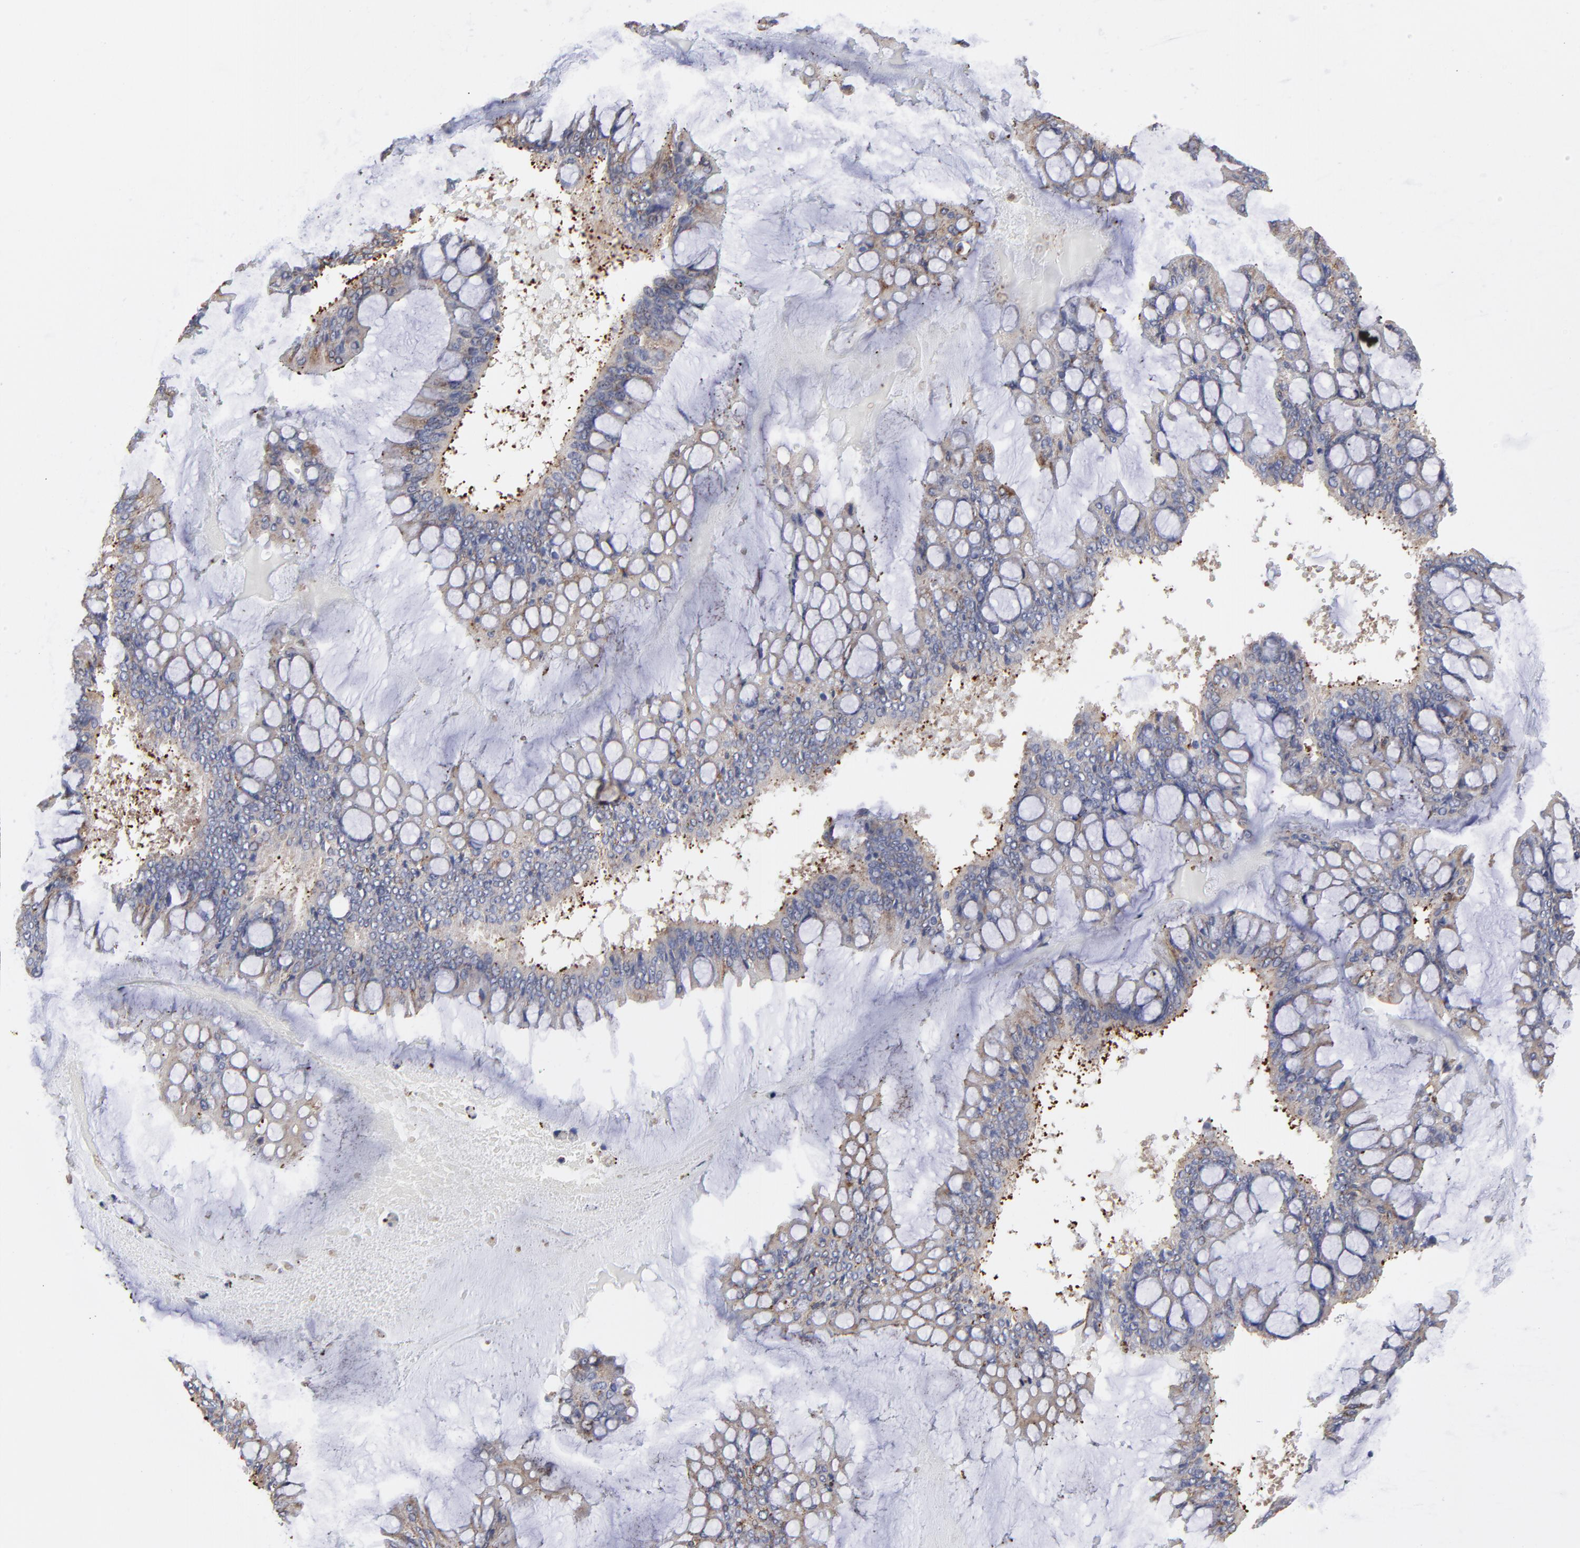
{"staining": {"intensity": "weak", "quantity": ">75%", "location": "cytoplasmic/membranous"}, "tissue": "ovarian cancer", "cell_type": "Tumor cells", "image_type": "cancer", "snomed": [{"axis": "morphology", "description": "Cystadenocarcinoma, mucinous, NOS"}, {"axis": "topography", "description": "Ovary"}], "caption": "About >75% of tumor cells in human ovarian mucinous cystadenocarcinoma reveal weak cytoplasmic/membranous protein expression as visualized by brown immunohistochemical staining.", "gene": "NFKBIA", "patient": {"sex": "female", "age": 73}}